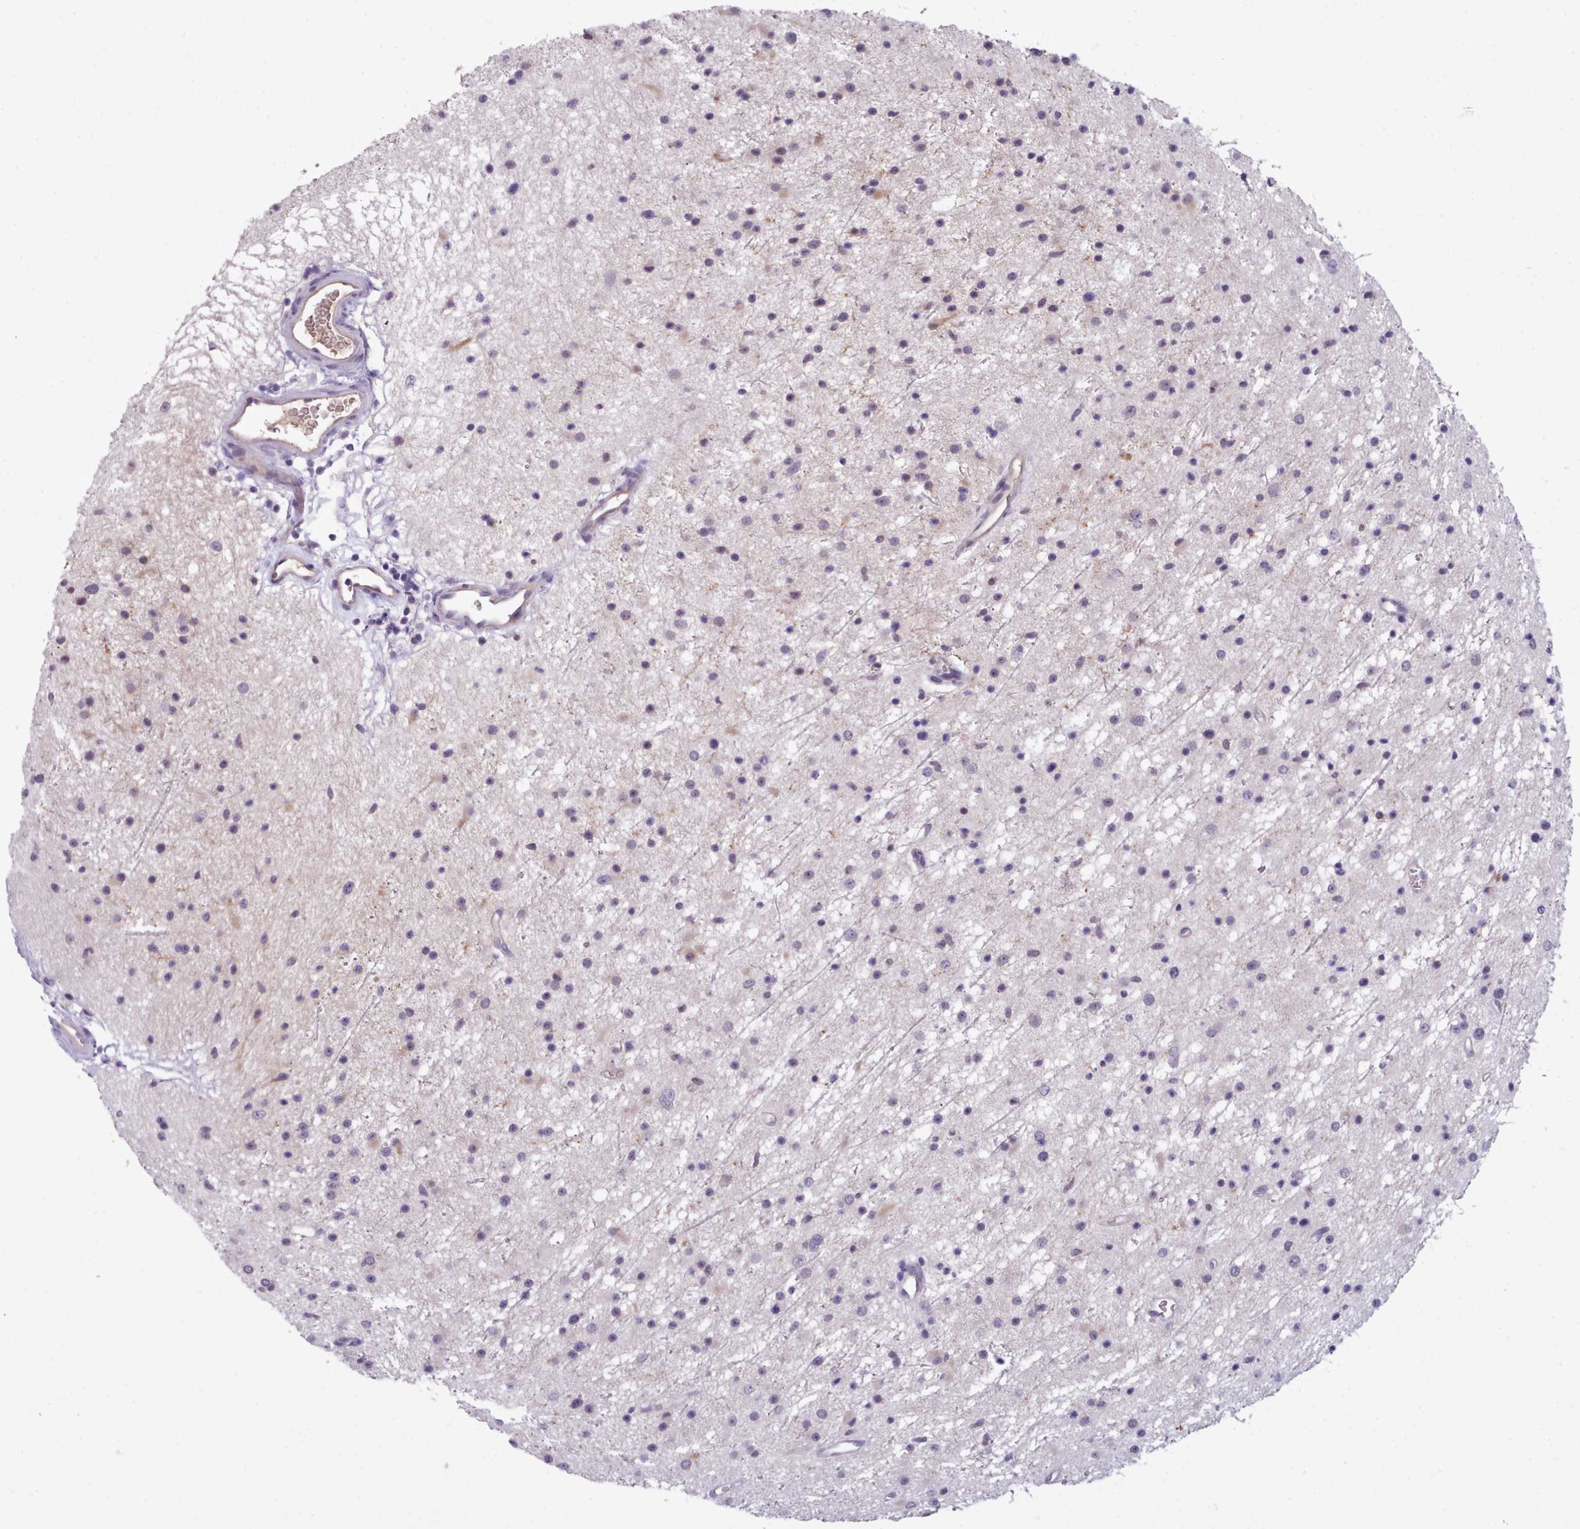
{"staining": {"intensity": "negative", "quantity": "none", "location": "none"}, "tissue": "glioma", "cell_type": "Tumor cells", "image_type": "cancer", "snomed": [{"axis": "morphology", "description": "Glioma, malignant, Low grade"}, {"axis": "topography", "description": "Cerebral cortex"}], "caption": "A histopathology image of glioma stained for a protein displays no brown staining in tumor cells.", "gene": "KCTD16", "patient": {"sex": "female", "age": 39}}